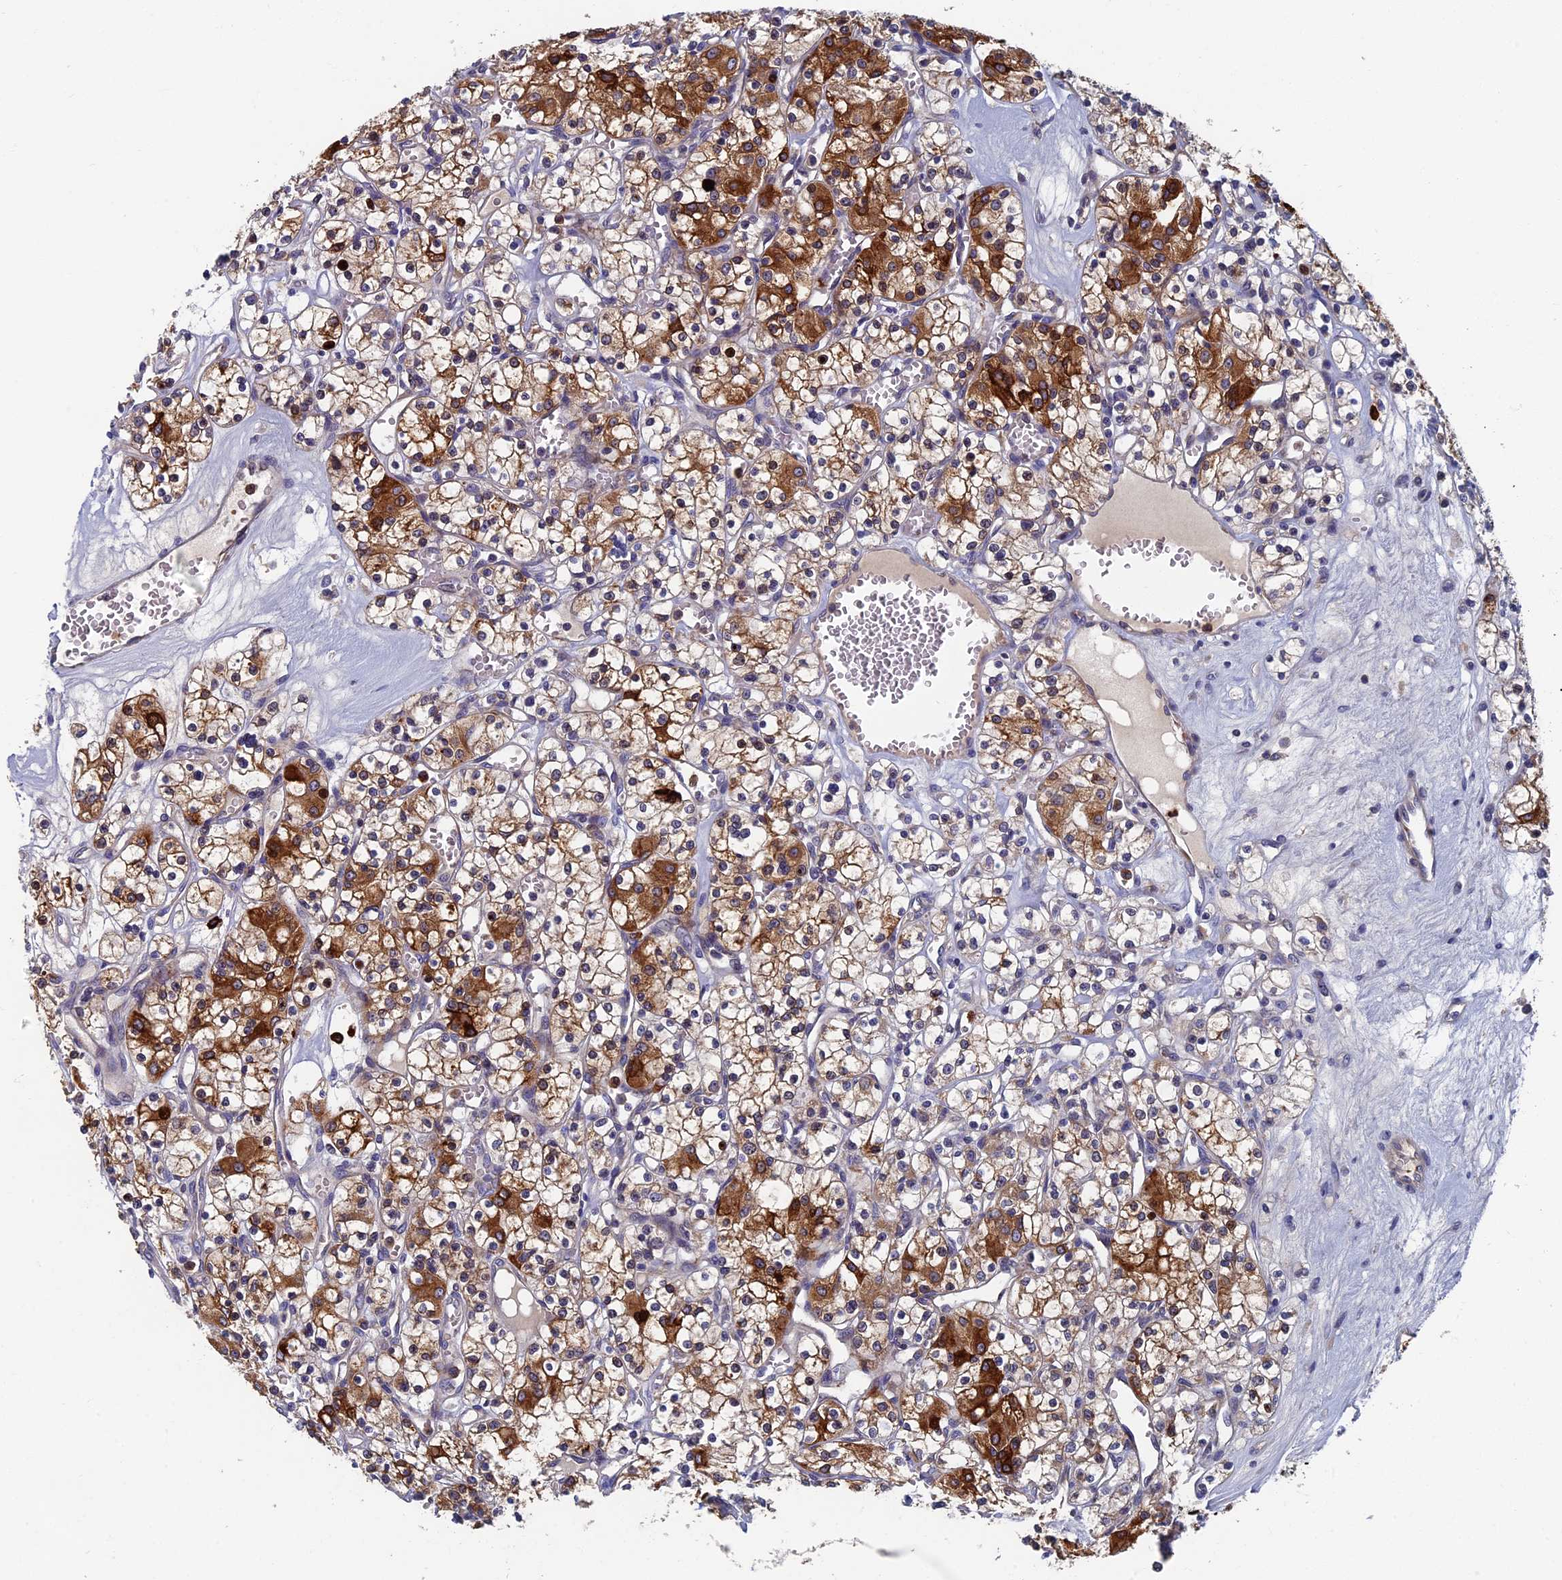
{"staining": {"intensity": "strong", "quantity": "25%-75%", "location": "cytoplasmic/membranous"}, "tissue": "renal cancer", "cell_type": "Tumor cells", "image_type": "cancer", "snomed": [{"axis": "morphology", "description": "Adenocarcinoma, NOS"}, {"axis": "topography", "description": "Kidney"}], "caption": "The image reveals a brown stain indicating the presence of a protein in the cytoplasmic/membranous of tumor cells in renal cancer (adenocarcinoma).", "gene": "TNK2", "patient": {"sex": "female", "age": 59}}